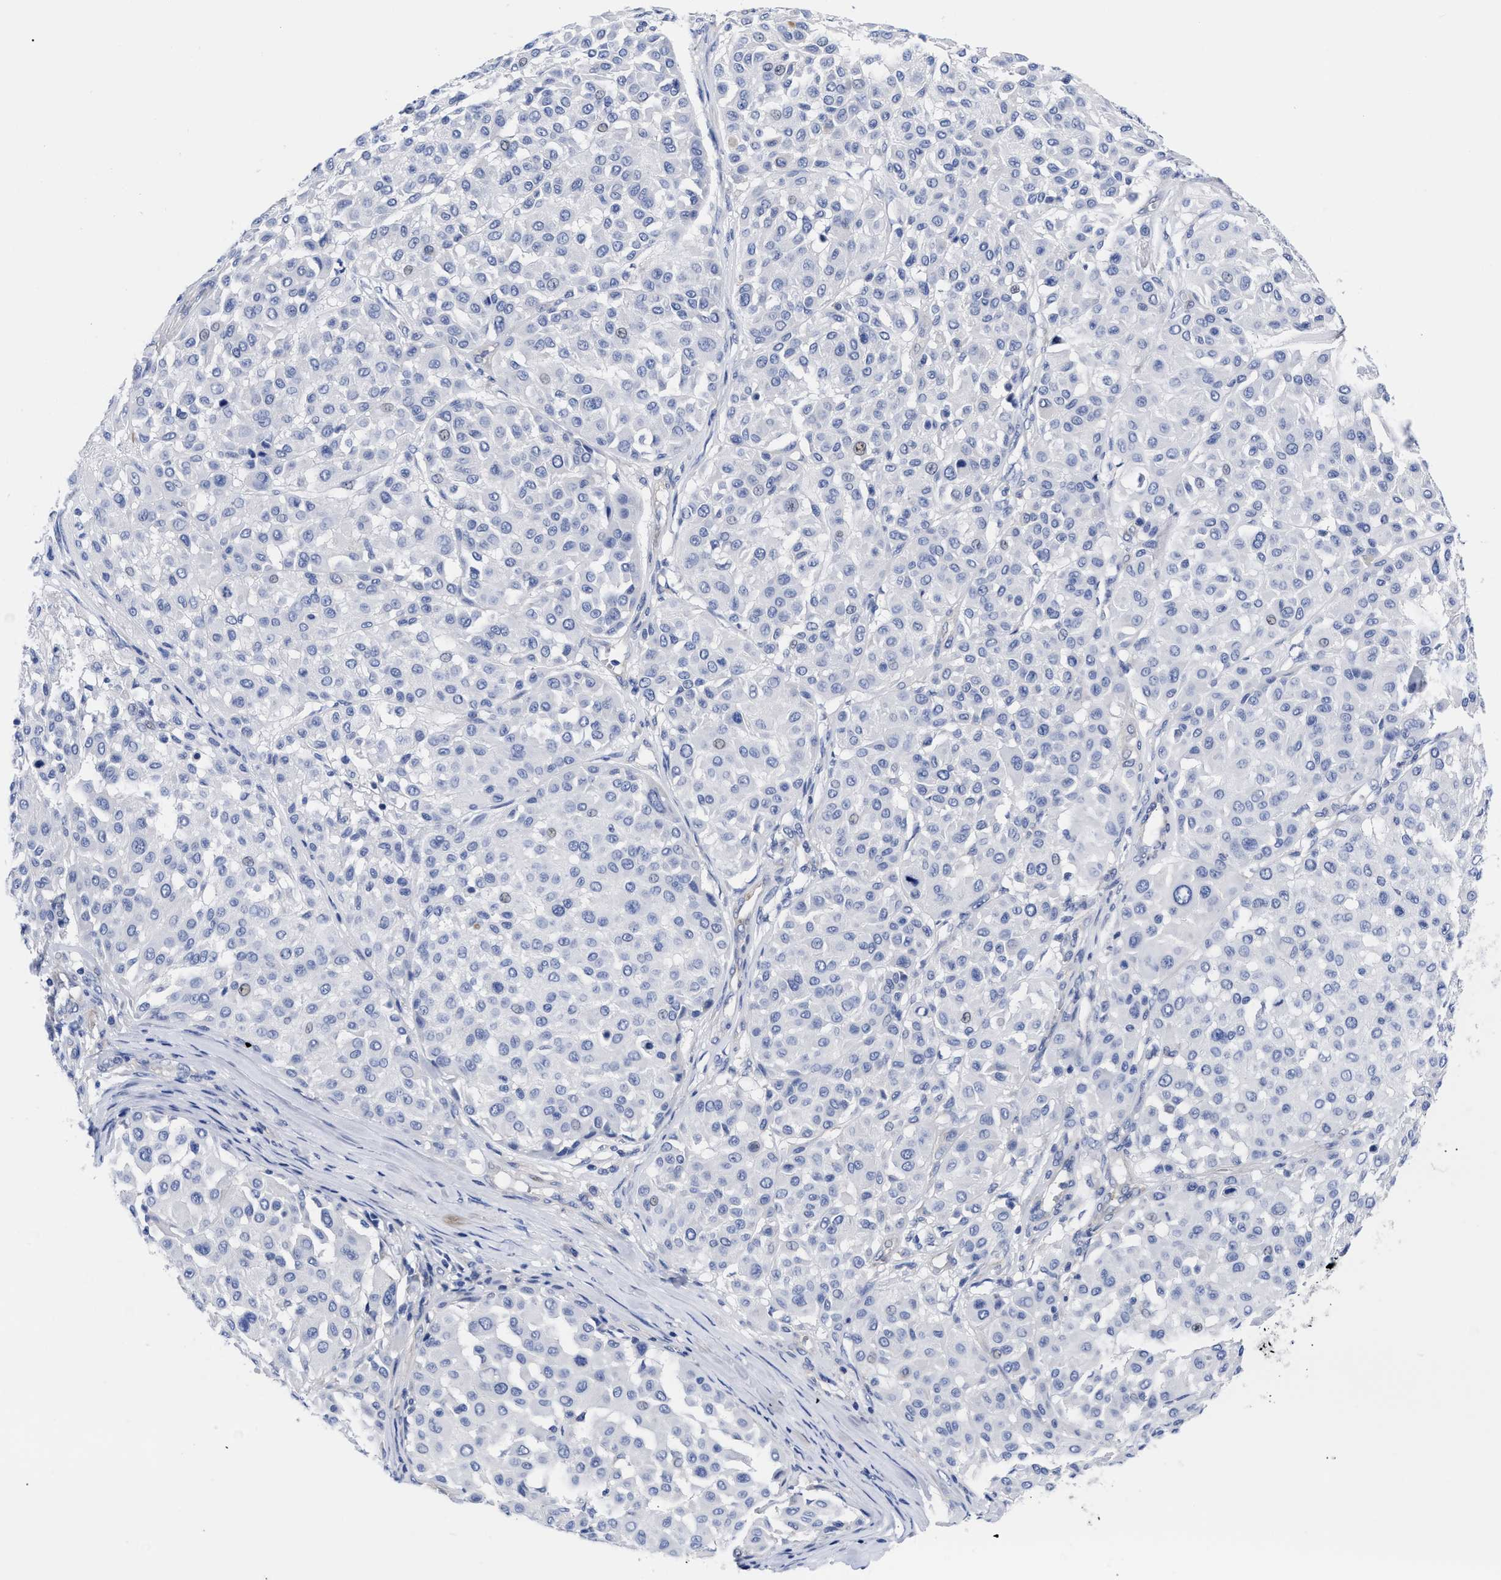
{"staining": {"intensity": "negative", "quantity": "none", "location": "none"}, "tissue": "melanoma", "cell_type": "Tumor cells", "image_type": "cancer", "snomed": [{"axis": "morphology", "description": "Malignant melanoma, Metastatic site"}, {"axis": "topography", "description": "Soft tissue"}], "caption": "High power microscopy image of an immunohistochemistry histopathology image of melanoma, revealing no significant positivity in tumor cells. (DAB (3,3'-diaminobenzidine) immunohistochemistry with hematoxylin counter stain).", "gene": "IRAG2", "patient": {"sex": "male", "age": 41}}